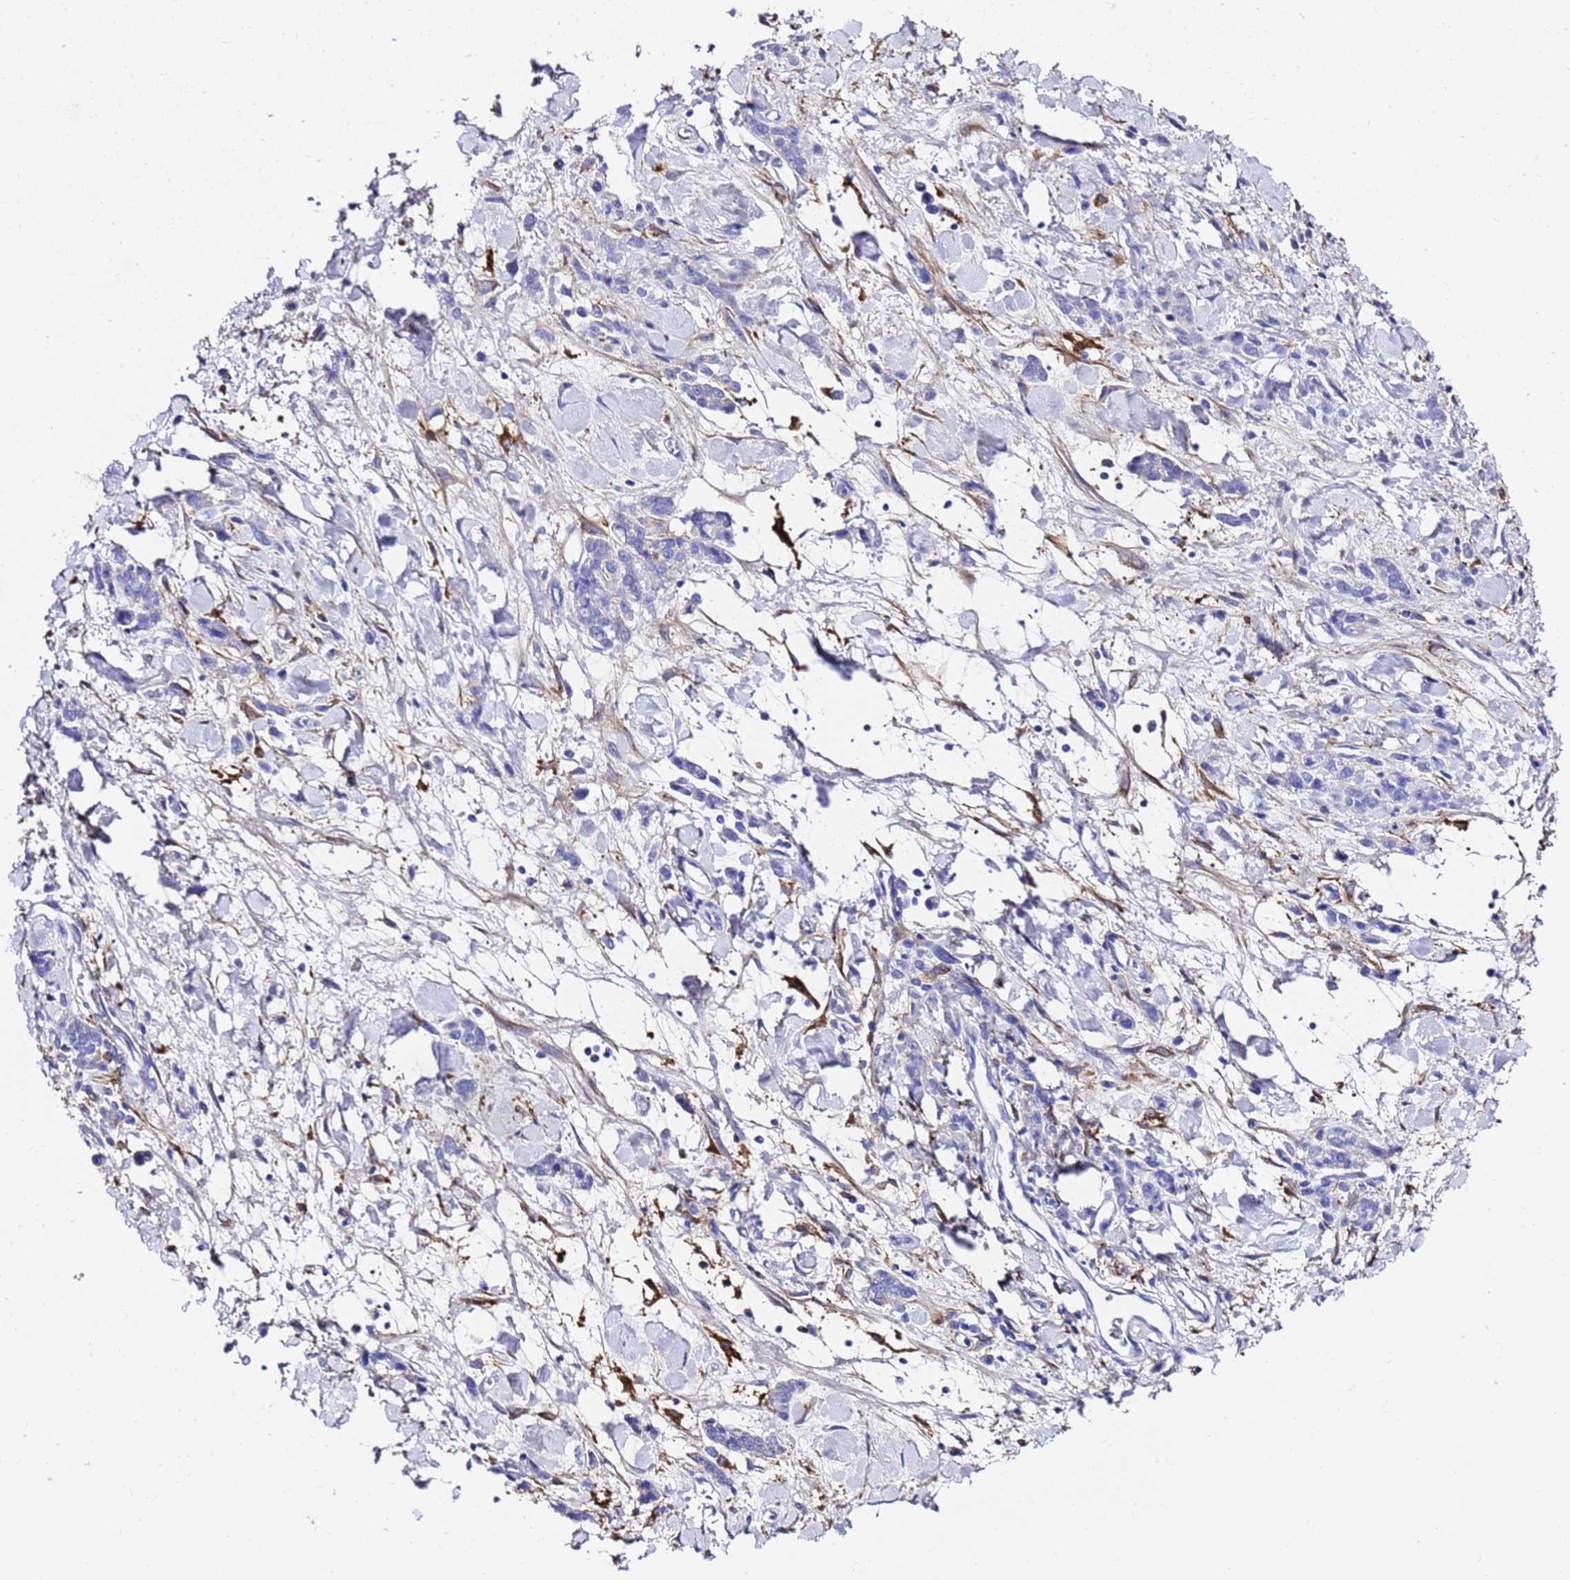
{"staining": {"intensity": "negative", "quantity": "none", "location": "none"}, "tissue": "stomach cancer", "cell_type": "Tumor cells", "image_type": "cancer", "snomed": [{"axis": "morphology", "description": "Normal tissue, NOS"}, {"axis": "morphology", "description": "Adenocarcinoma, NOS"}, {"axis": "topography", "description": "Stomach"}], "caption": "Stomach cancer (adenocarcinoma) stained for a protein using IHC reveals no positivity tumor cells.", "gene": "FTL", "patient": {"sex": "male", "age": 82}}